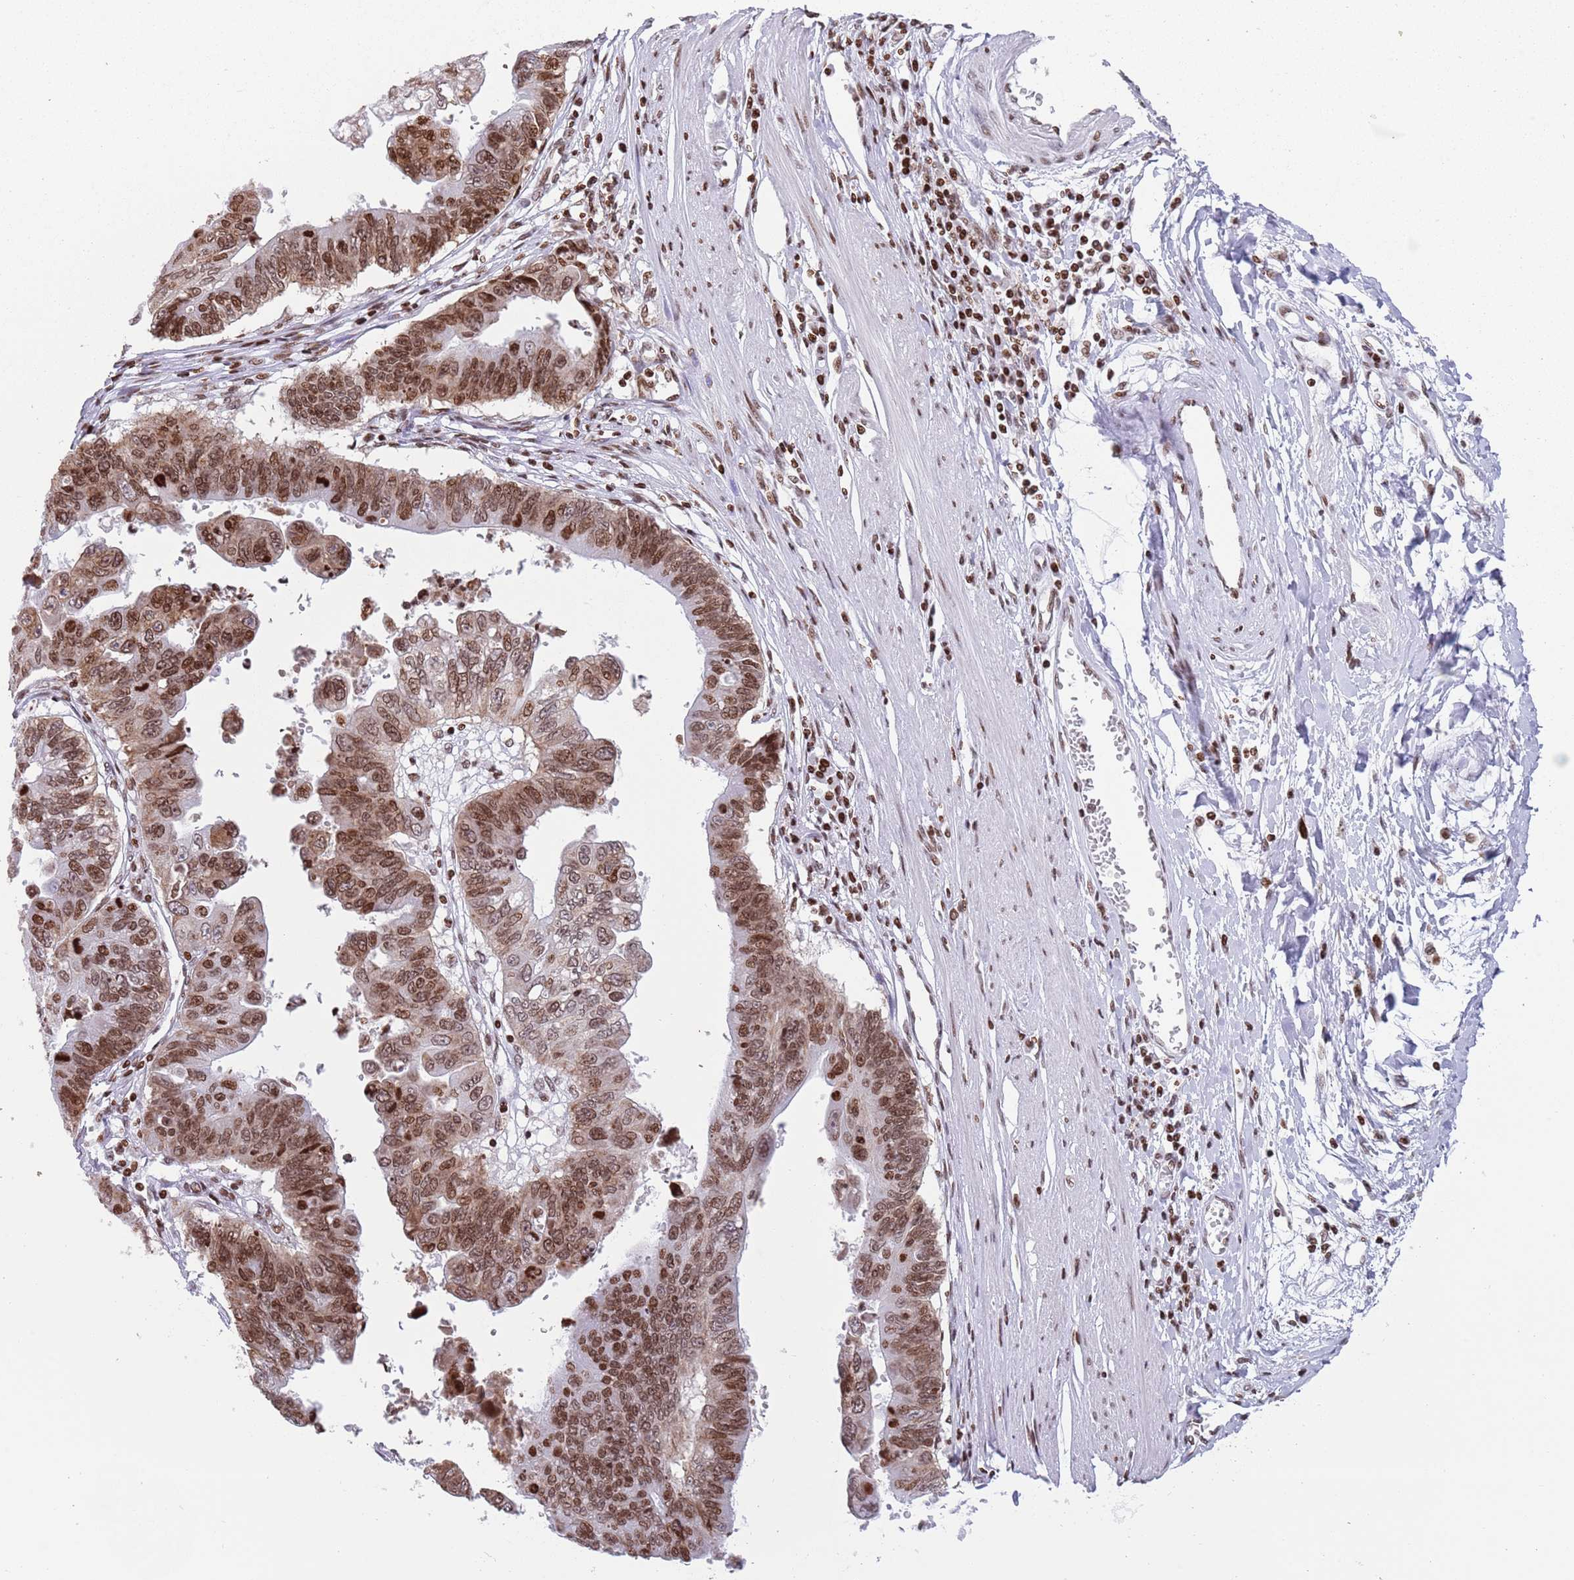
{"staining": {"intensity": "strong", "quantity": ">75%", "location": "nuclear"}, "tissue": "stomach cancer", "cell_type": "Tumor cells", "image_type": "cancer", "snomed": [{"axis": "morphology", "description": "Adenocarcinoma, NOS"}, {"axis": "topography", "description": "Stomach"}], "caption": "A brown stain labels strong nuclear positivity of a protein in stomach cancer tumor cells.", "gene": "HDAC8", "patient": {"sex": "male", "age": 59}}